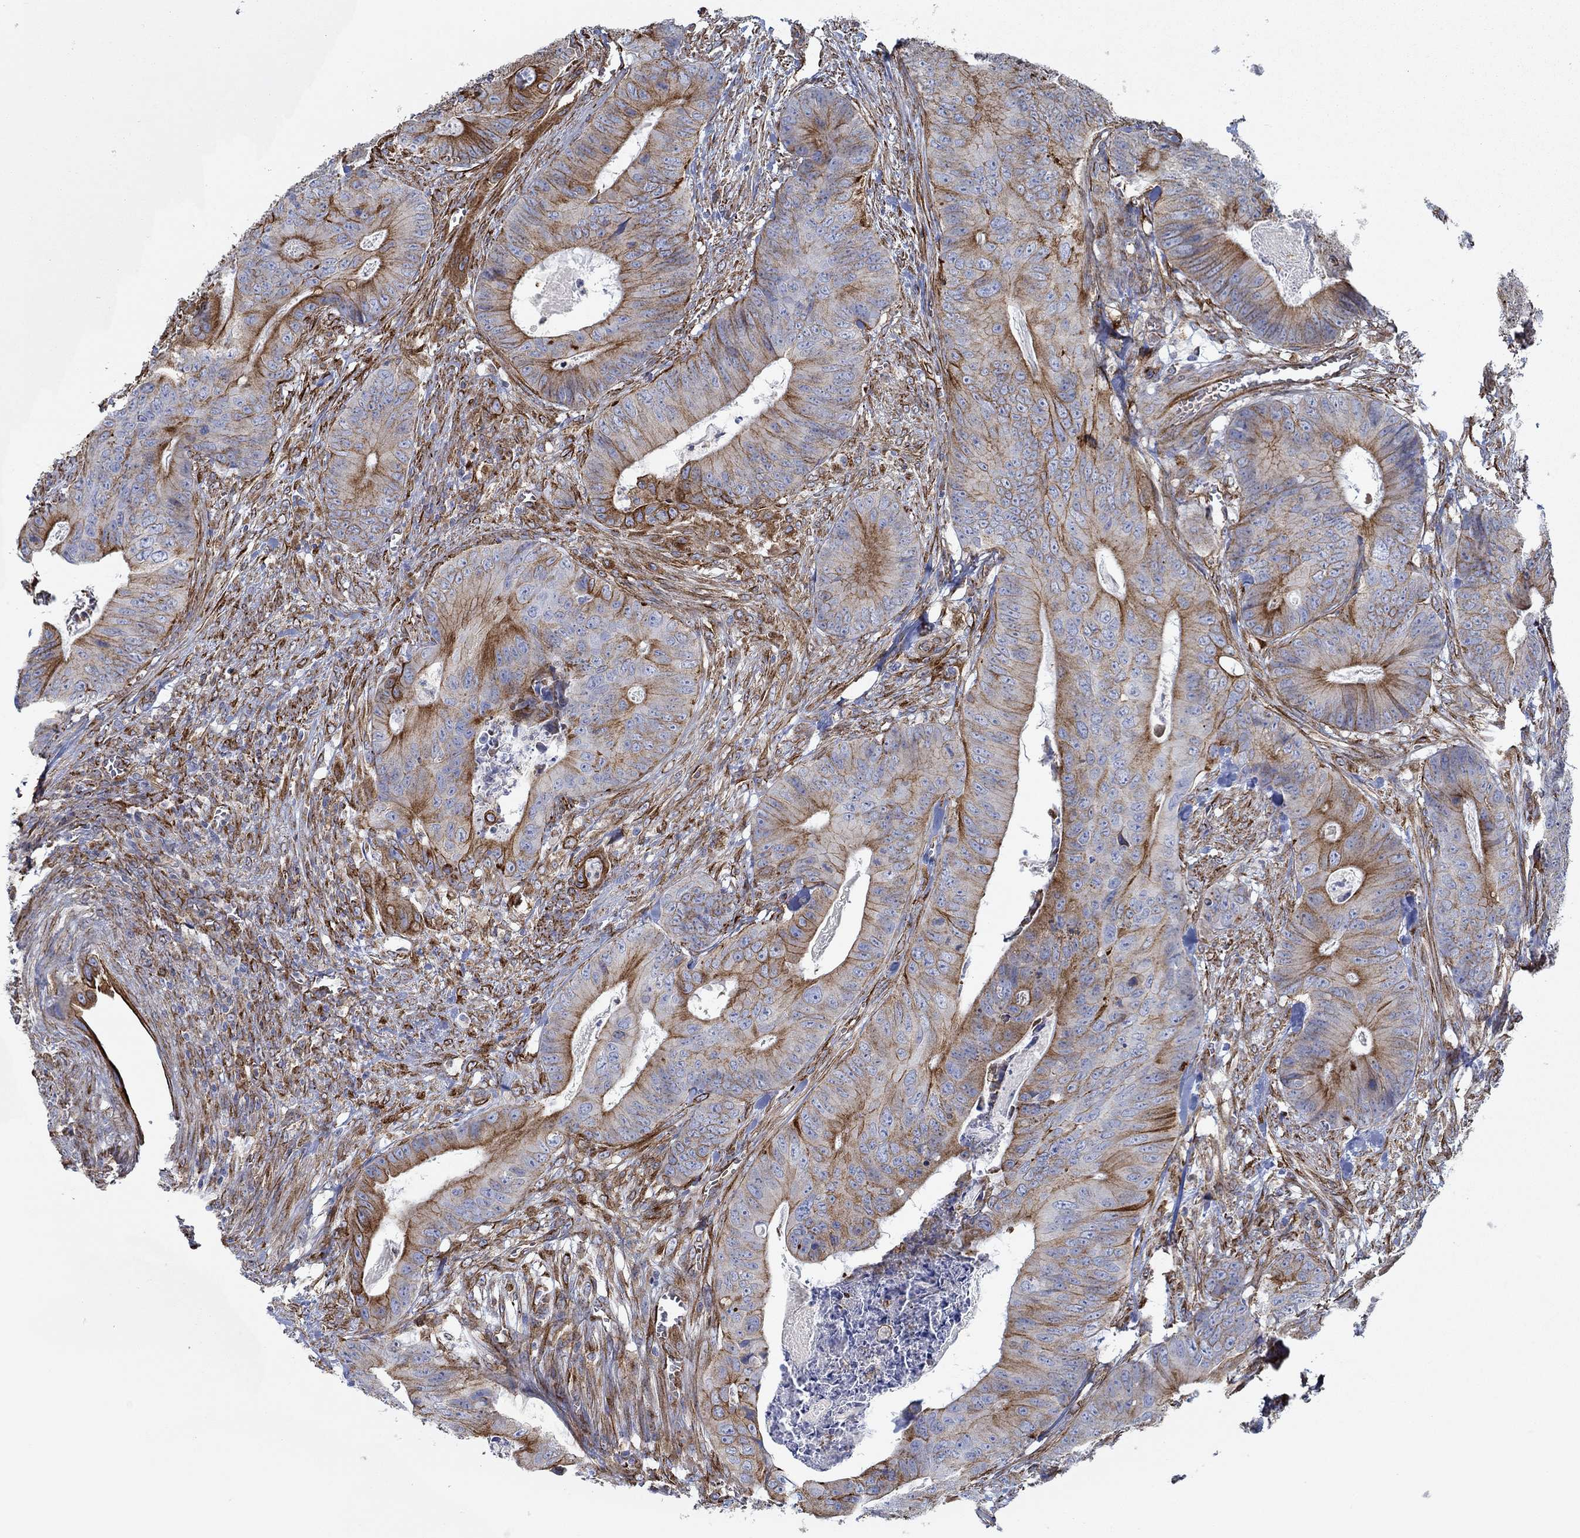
{"staining": {"intensity": "strong", "quantity": "25%-75%", "location": "cytoplasmic/membranous"}, "tissue": "colorectal cancer", "cell_type": "Tumor cells", "image_type": "cancer", "snomed": [{"axis": "morphology", "description": "Adenocarcinoma, NOS"}, {"axis": "topography", "description": "Colon"}], "caption": "This photomicrograph shows colorectal cancer (adenocarcinoma) stained with immunohistochemistry (IHC) to label a protein in brown. The cytoplasmic/membranous of tumor cells show strong positivity for the protein. Nuclei are counter-stained blue.", "gene": "STC2", "patient": {"sex": "male", "age": 84}}